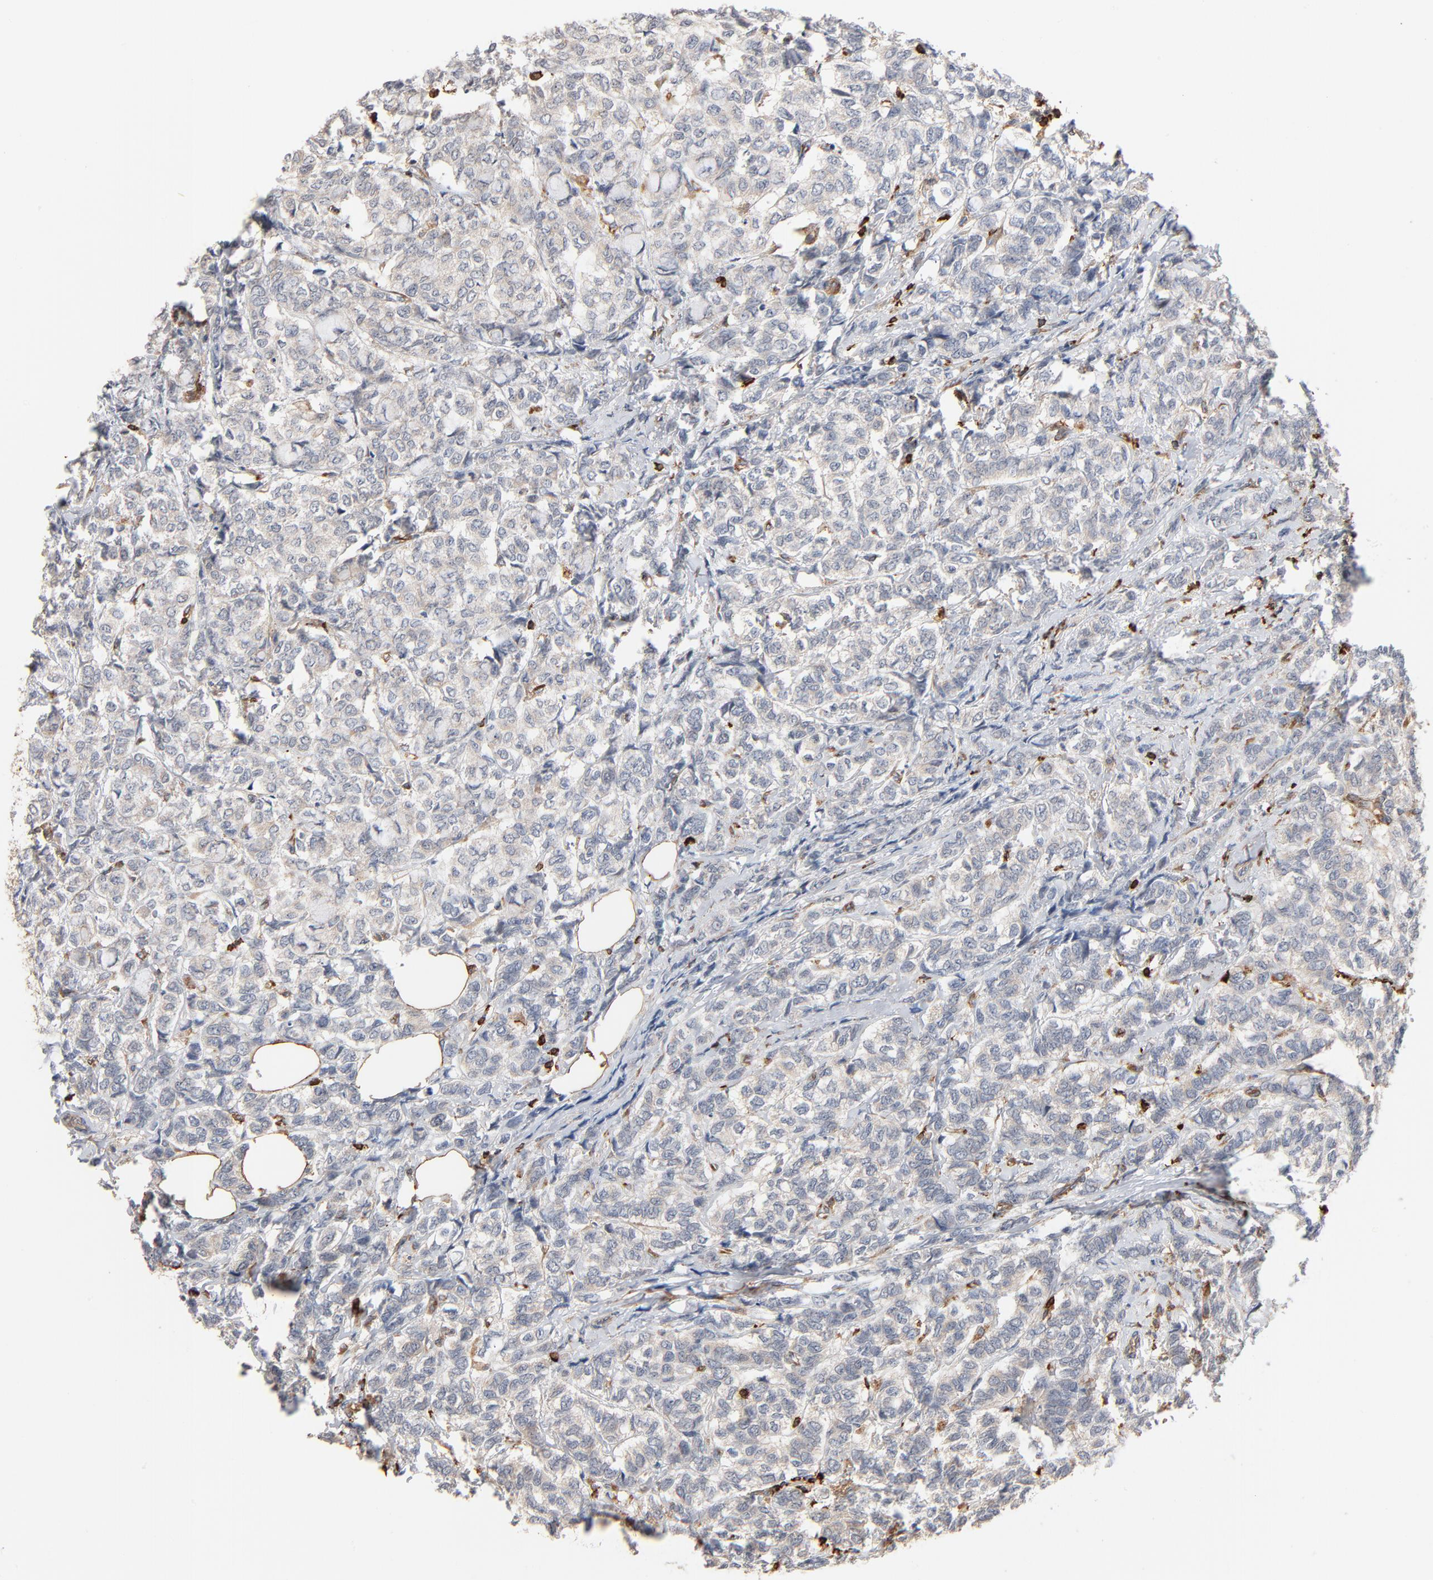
{"staining": {"intensity": "negative", "quantity": "none", "location": "none"}, "tissue": "breast cancer", "cell_type": "Tumor cells", "image_type": "cancer", "snomed": [{"axis": "morphology", "description": "Lobular carcinoma"}, {"axis": "topography", "description": "Breast"}], "caption": "There is no significant expression in tumor cells of breast lobular carcinoma.", "gene": "SH3KBP1", "patient": {"sex": "female", "age": 60}}